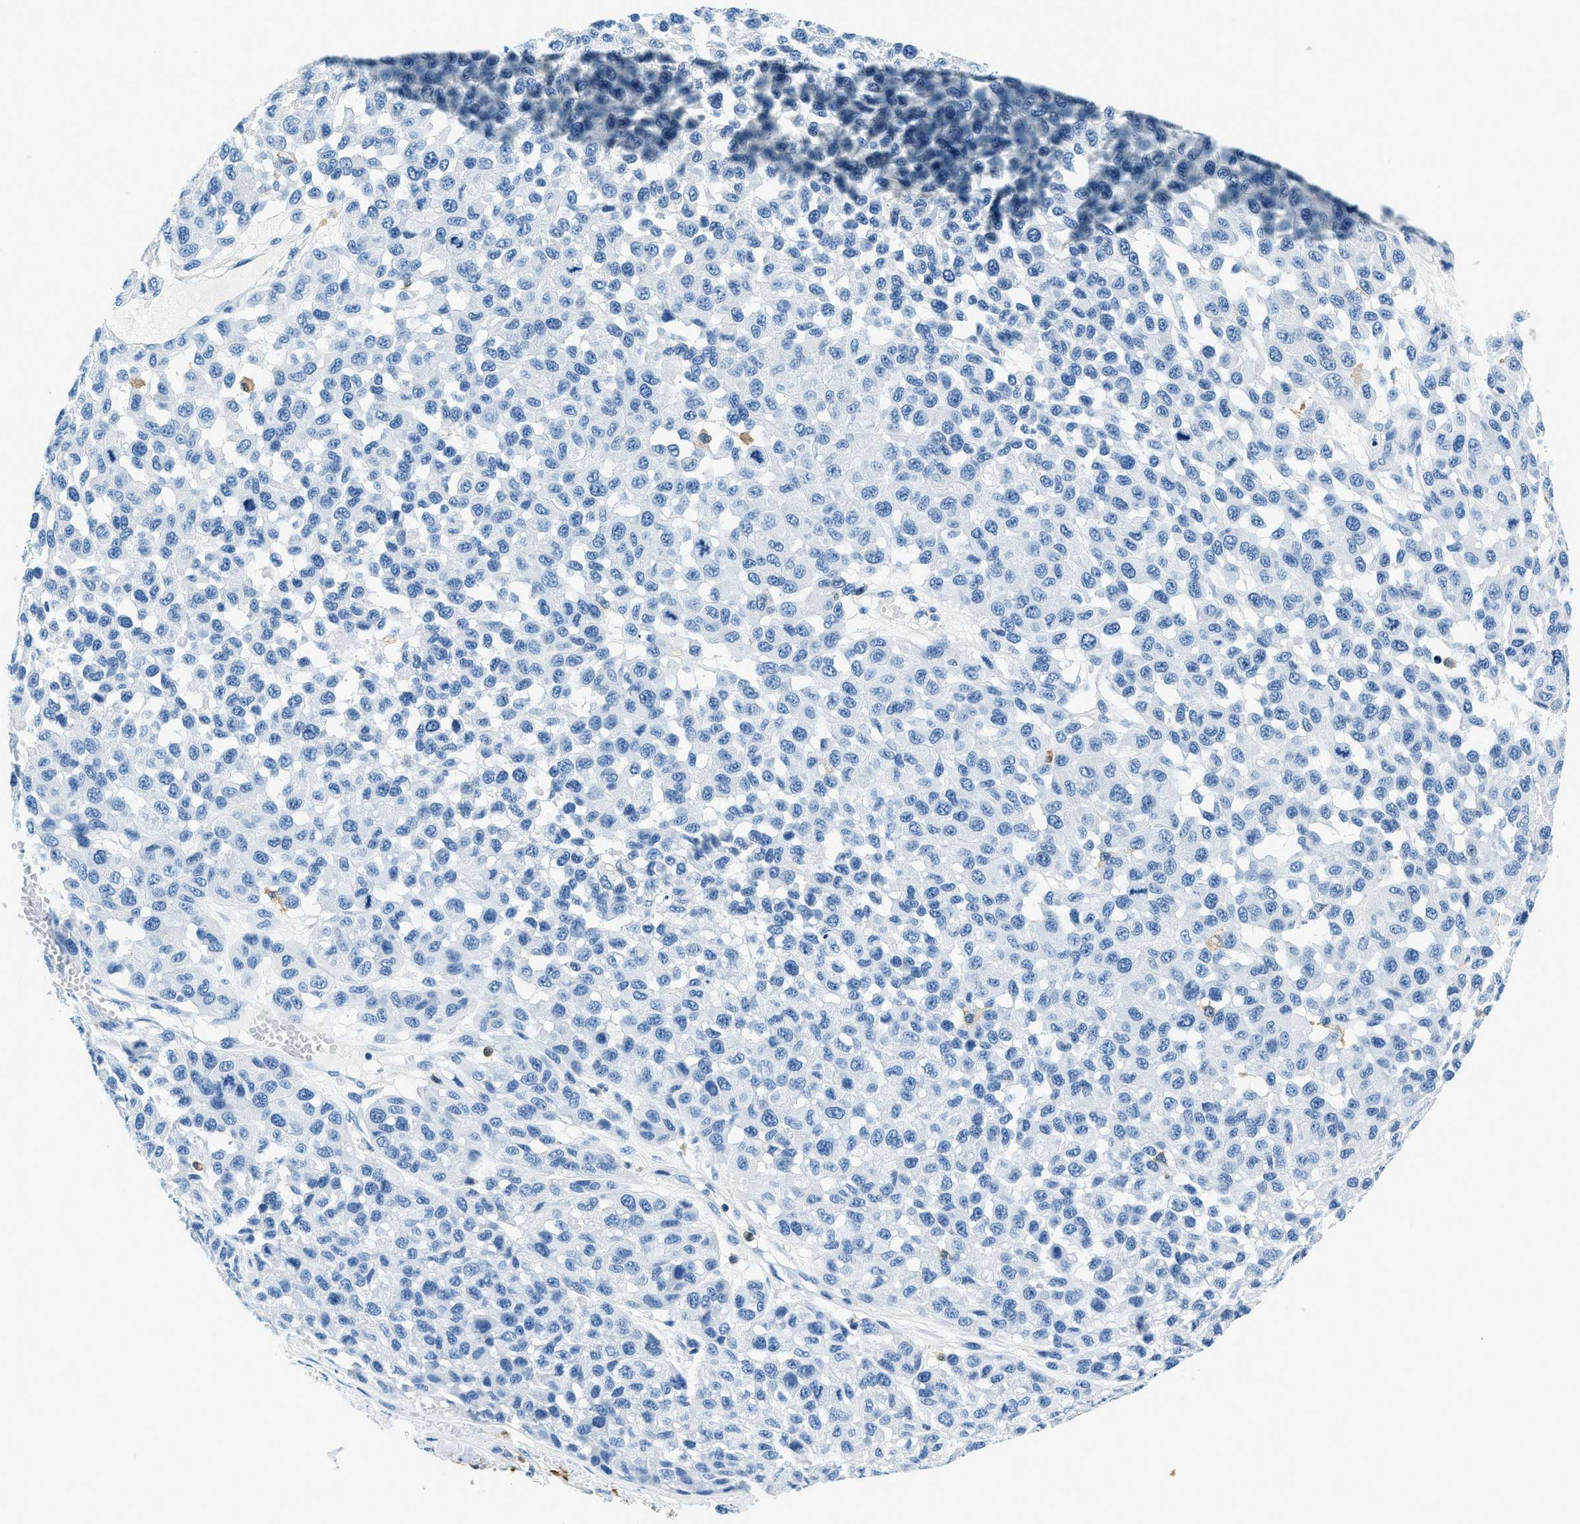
{"staining": {"intensity": "negative", "quantity": "none", "location": "none"}, "tissue": "melanoma", "cell_type": "Tumor cells", "image_type": "cancer", "snomed": [{"axis": "morphology", "description": "Malignant melanoma, NOS"}, {"axis": "topography", "description": "Skin"}], "caption": "Immunohistochemistry (IHC) photomicrograph of neoplastic tissue: malignant melanoma stained with DAB exhibits no significant protein staining in tumor cells.", "gene": "CAPG", "patient": {"sex": "male", "age": 62}}